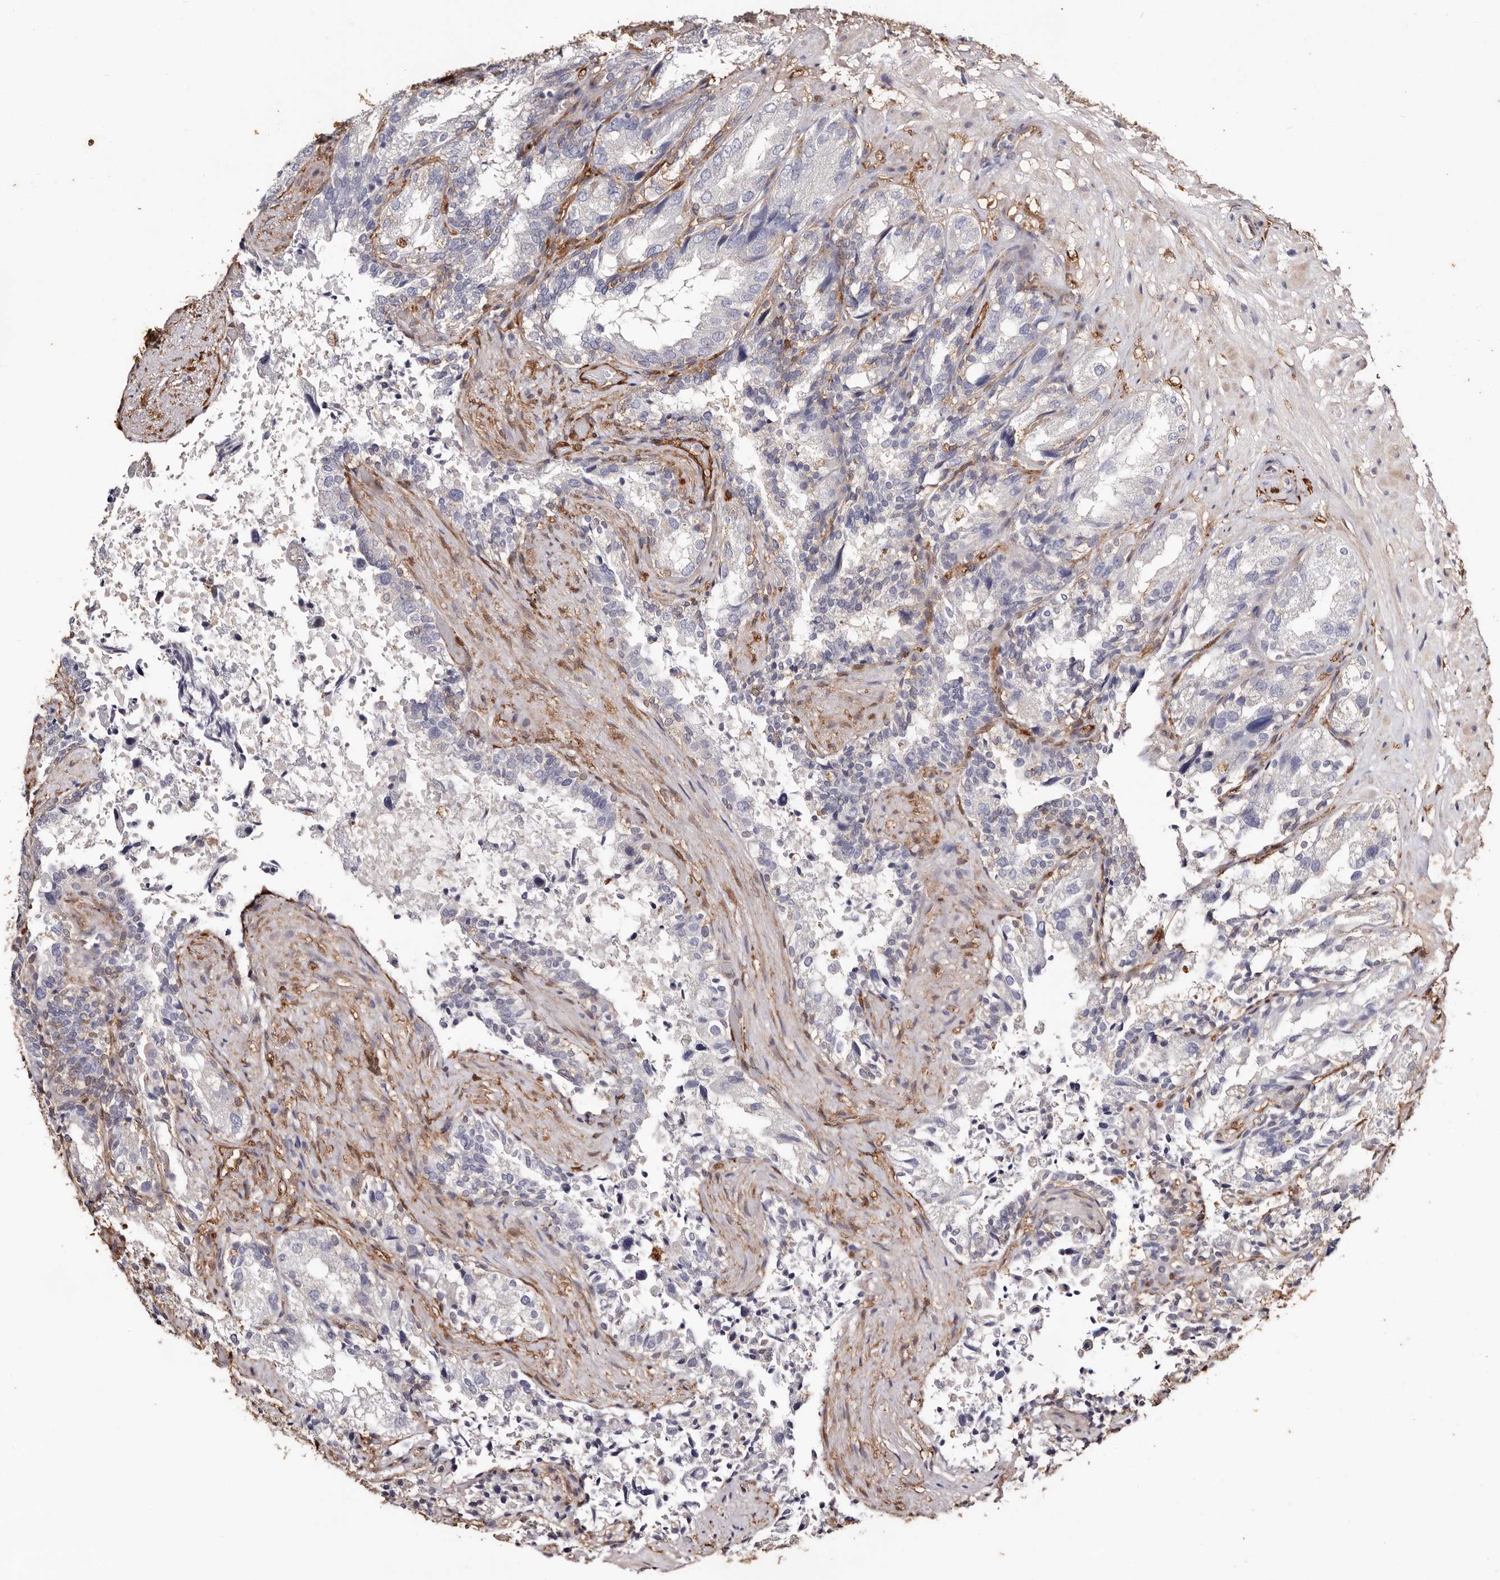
{"staining": {"intensity": "negative", "quantity": "none", "location": "none"}, "tissue": "seminal vesicle", "cell_type": "Glandular cells", "image_type": "normal", "snomed": [{"axis": "morphology", "description": "Normal tissue, NOS"}, {"axis": "topography", "description": "Seminal veicle"}, {"axis": "topography", "description": "Peripheral nerve tissue"}], "caption": "Glandular cells show no significant protein expression in benign seminal vesicle.", "gene": "TGM2", "patient": {"sex": "male", "age": 63}}